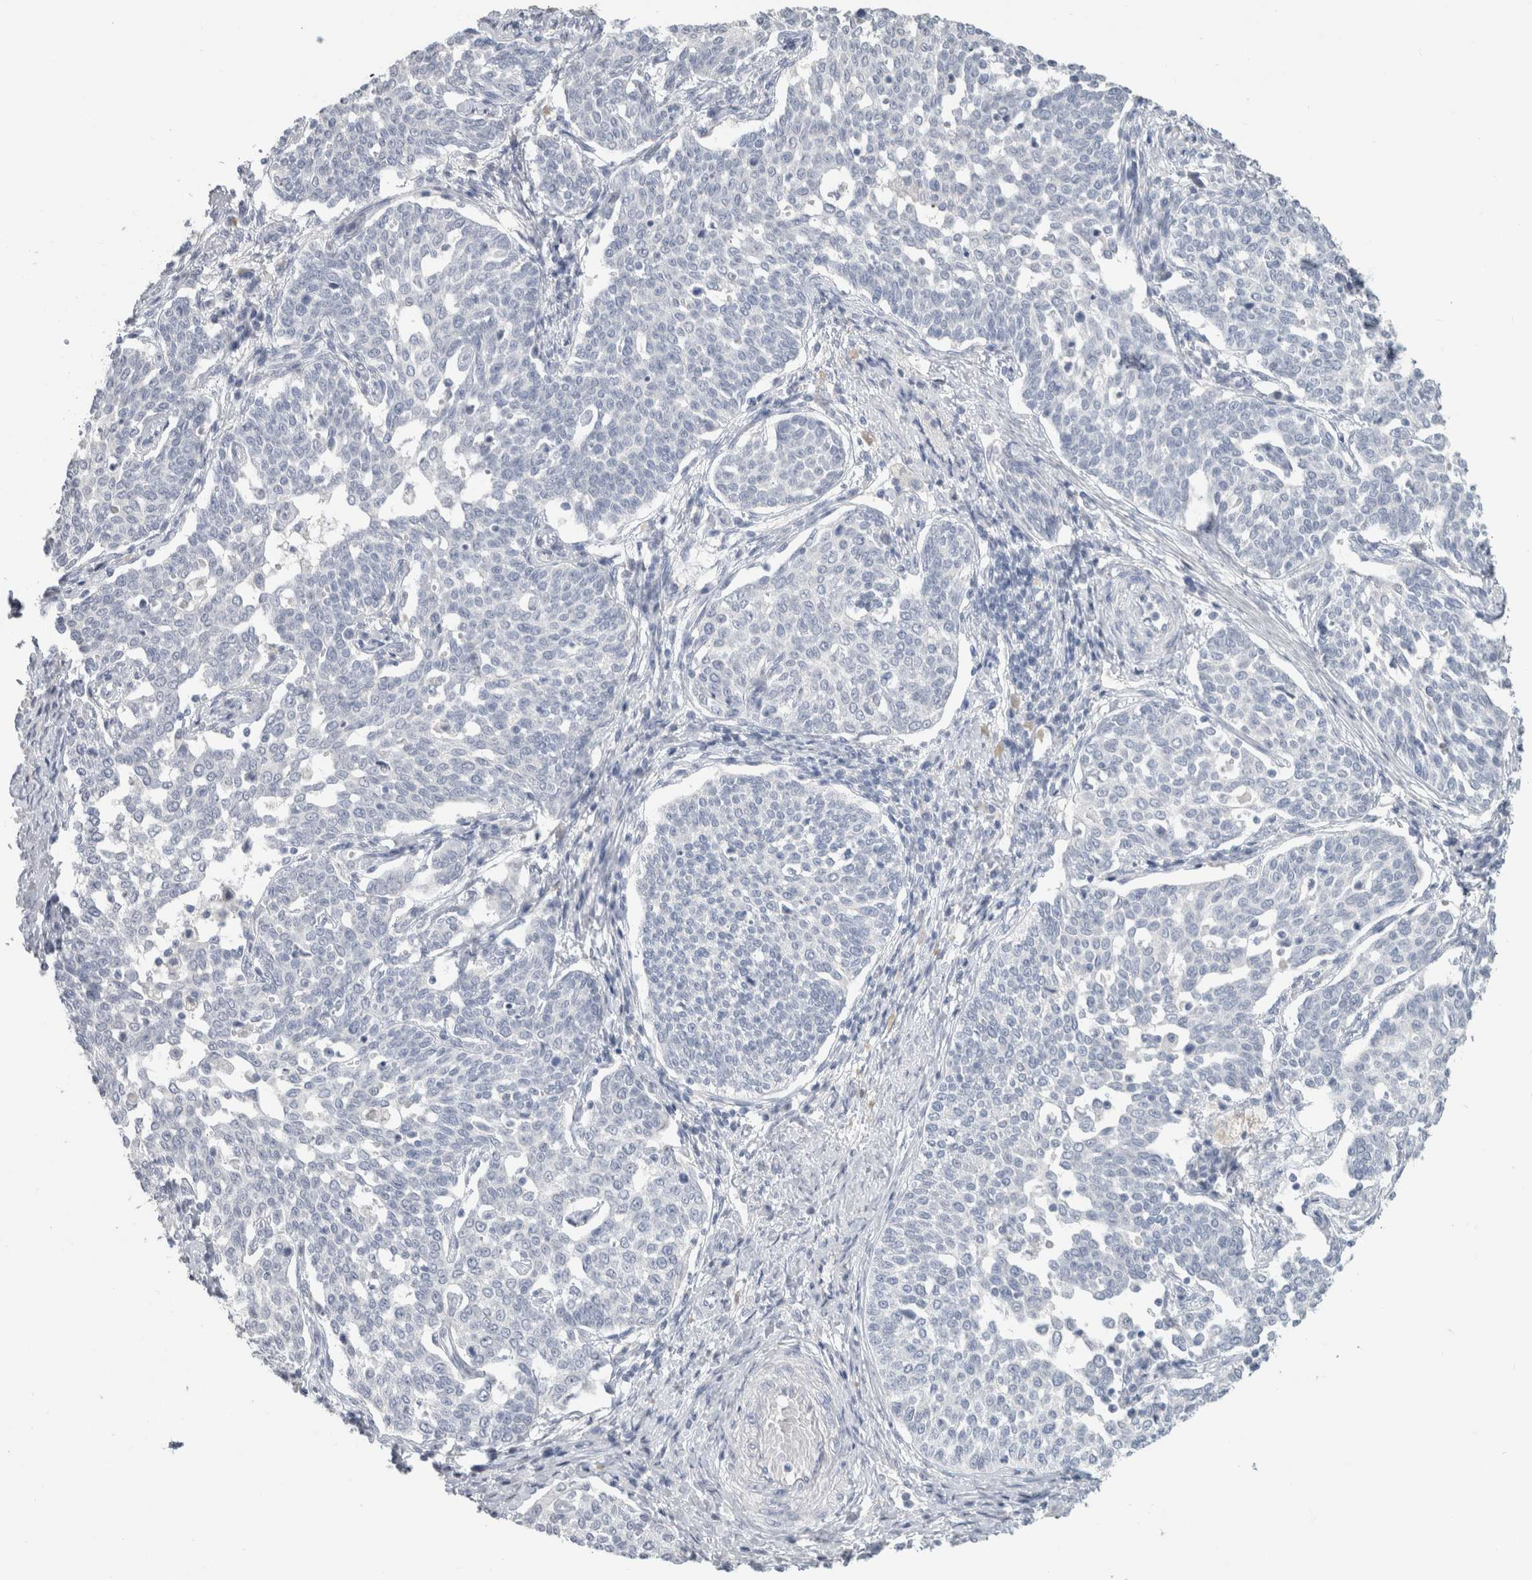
{"staining": {"intensity": "negative", "quantity": "none", "location": "none"}, "tissue": "cervical cancer", "cell_type": "Tumor cells", "image_type": "cancer", "snomed": [{"axis": "morphology", "description": "Squamous cell carcinoma, NOS"}, {"axis": "topography", "description": "Cervix"}], "caption": "DAB immunohistochemical staining of human cervical cancer shows no significant staining in tumor cells.", "gene": "SLC6A1", "patient": {"sex": "female", "age": 34}}